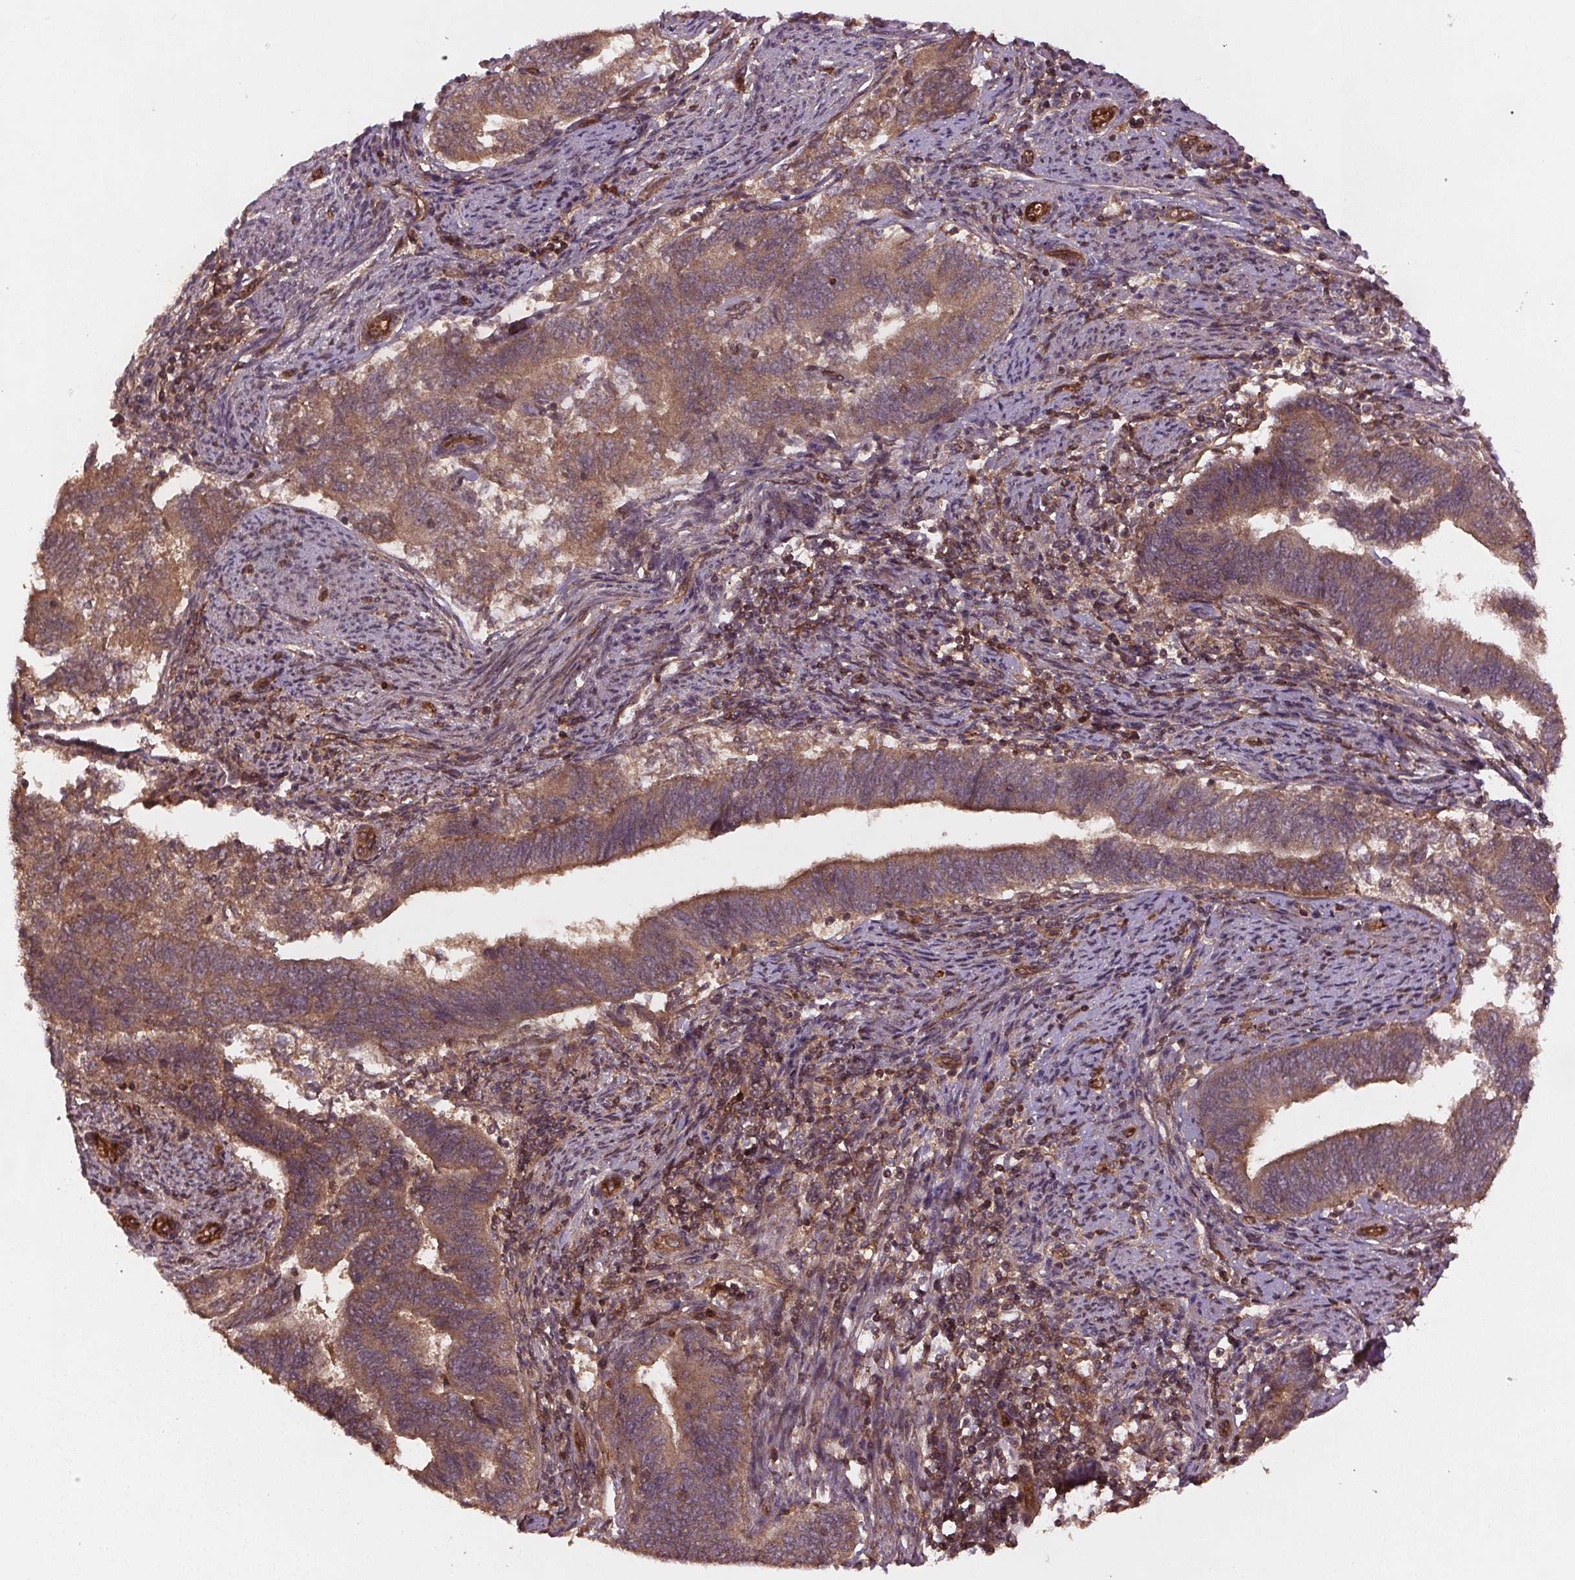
{"staining": {"intensity": "moderate", "quantity": ">75%", "location": "cytoplasmic/membranous"}, "tissue": "endometrial cancer", "cell_type": "Tumor cells", "image_type": "cancer", "snomed": [{"axis": "morphology", "description": "Adenocarcinoma, NOS"}, {"axis": "topography", "description": "Endometrium"}], "caption": "High-power microscopy captured an immunohistochemistry (IHC) photomicrograph of endometrial adenocarcinoma, revealing moderate cytoplasmic/membranous expression in approximately >75% of tumor cells. The staining was performed using DAB (3,3'-diaminobenzidine) to visualize the protein expression in brown, while the nuclei were stained in blue with hematoxylin (Magnification: 20x).", "gene": "SEC14L2", "patient": {"sex": "female", "age": 65}}